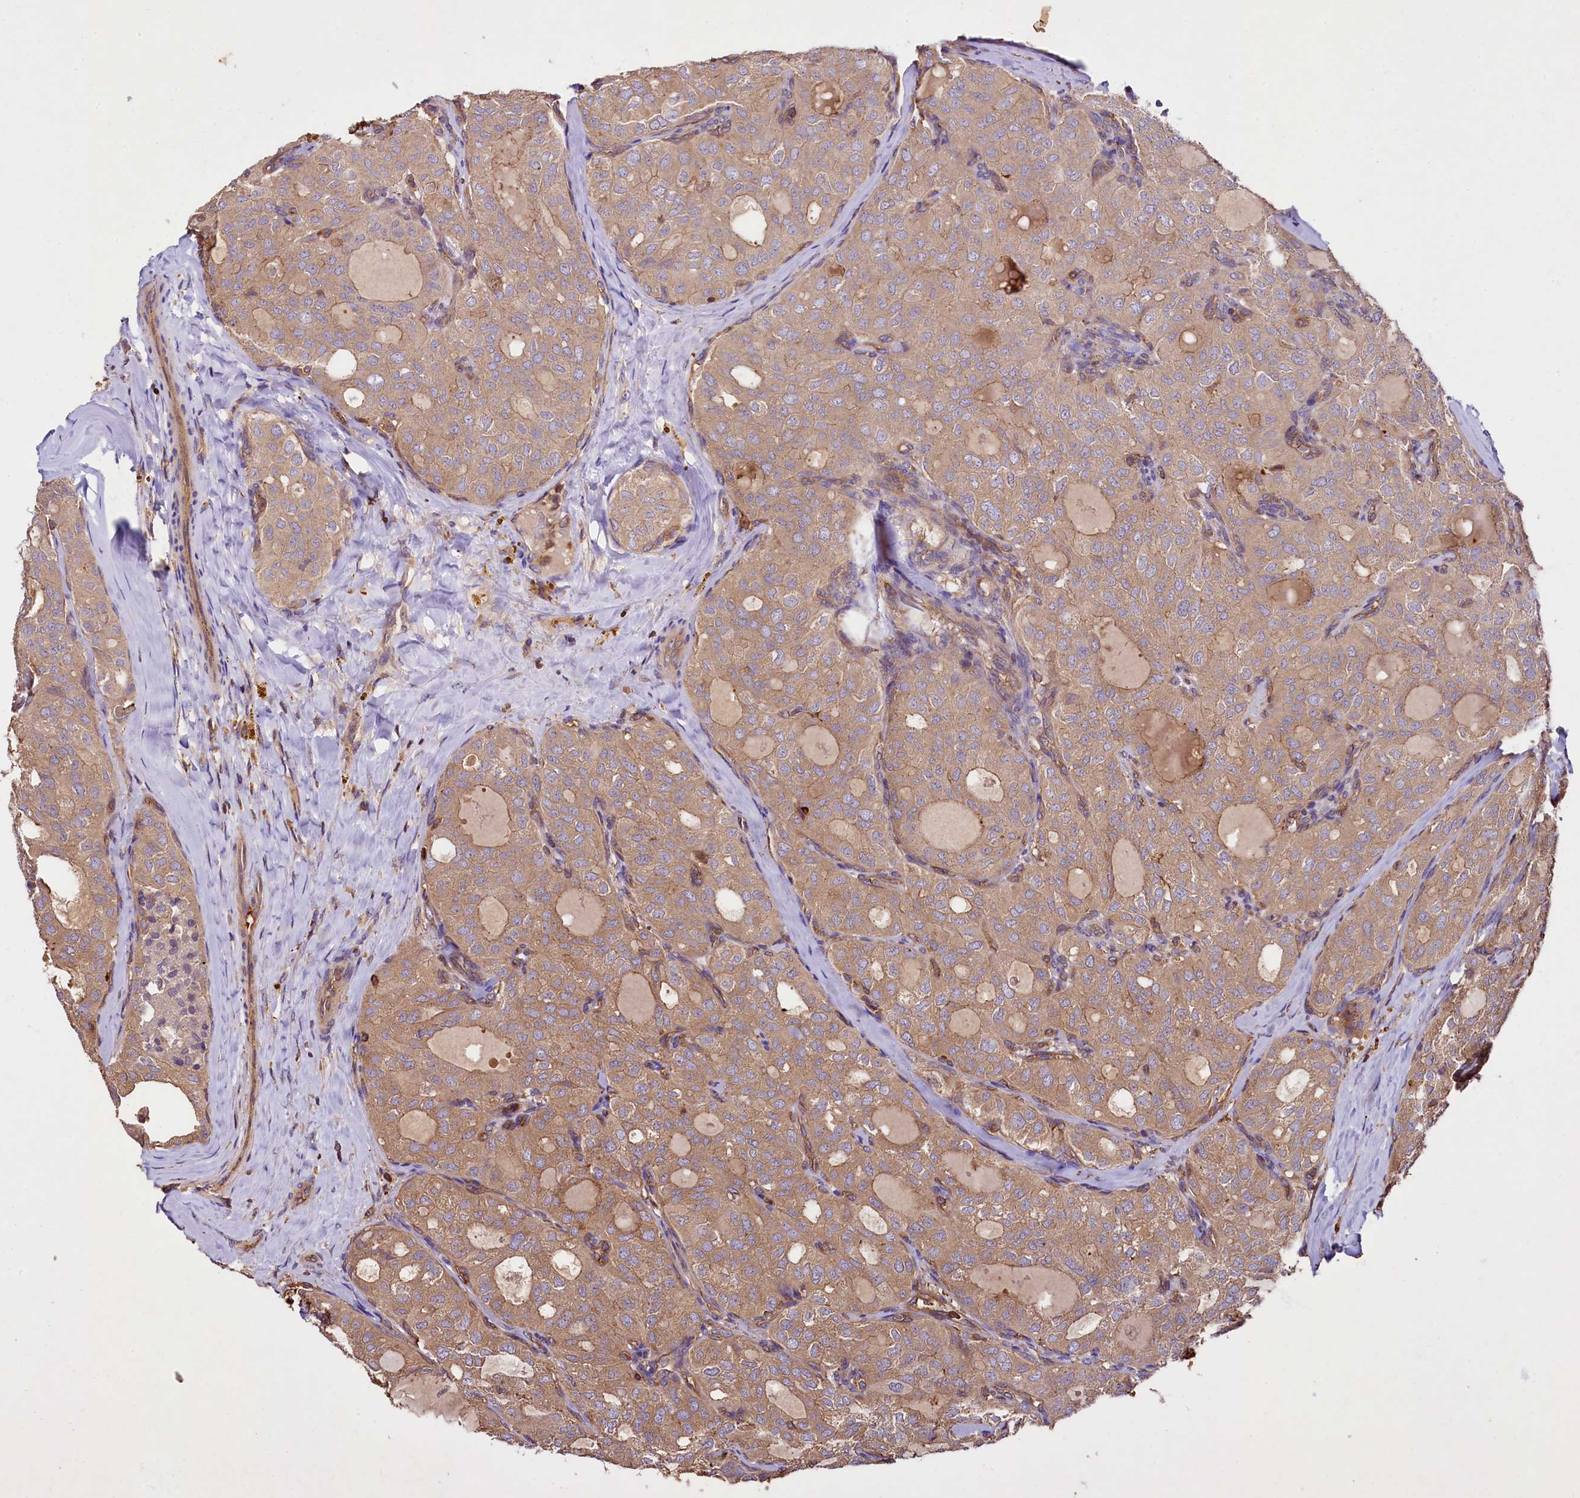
{"staining": {"intensity": "moderate", "quantity": ">75%", "location": "cytoplasmic/membranous"}, "tissue": "thyroid cancer", "cell_type": "Tumor cells", "image_type": "cancer", "snomed": [{"axis": "morphology", "description": "Follicular adenoma carcinoma, NOS"}, {"axis": "topography", "description": "Thyroid gland"}], "caption": "Follicular adenoma carcinoma (thyroid) stained with DAB immunohistochemistry demonstrates medium levels of moderate cytoplasmic/membranous expression in approximately >75% of tumor cells.", "gene": "RARS2", "patient": {"sex": "male", "age": 75}}